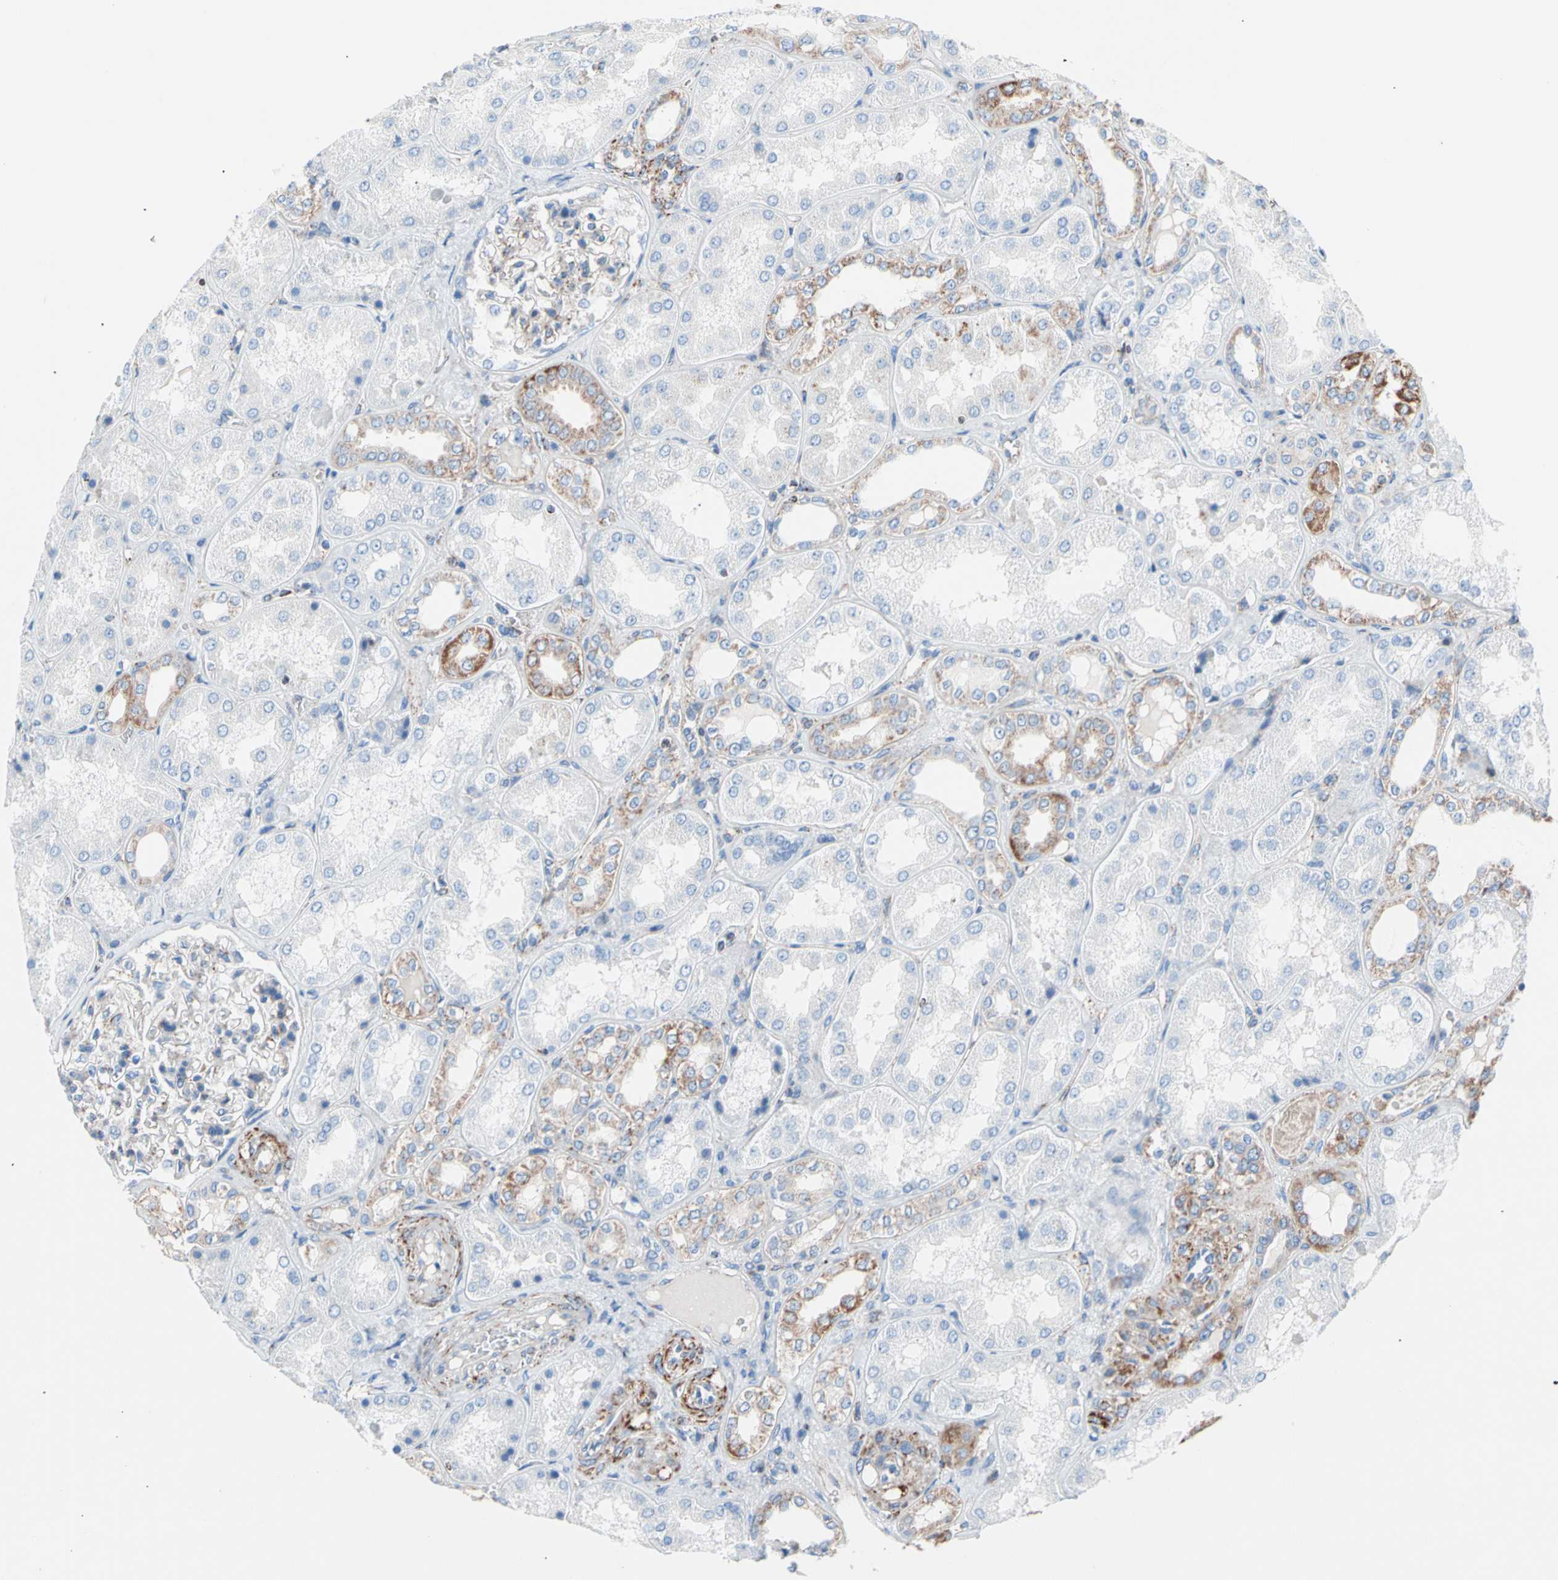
{"staining": {"intensity": "weak", "quantity": "<25%", "location": "cytoplasmic/membranous"}, "tissue": "kidney", "cell_type": "Cells in glomeruli", "image_type": "normal", "snomed": [{"axis": "morphology", "description": "Normal tissue, NOS"}, {"axis": "topography", "description": "Kidney"}], "caption": "The micrograph reveals no staining of cells in glomeruli in unremarkable kidney.", "gene": "HK1", "patient": {"sex": "female", "age": 56}}